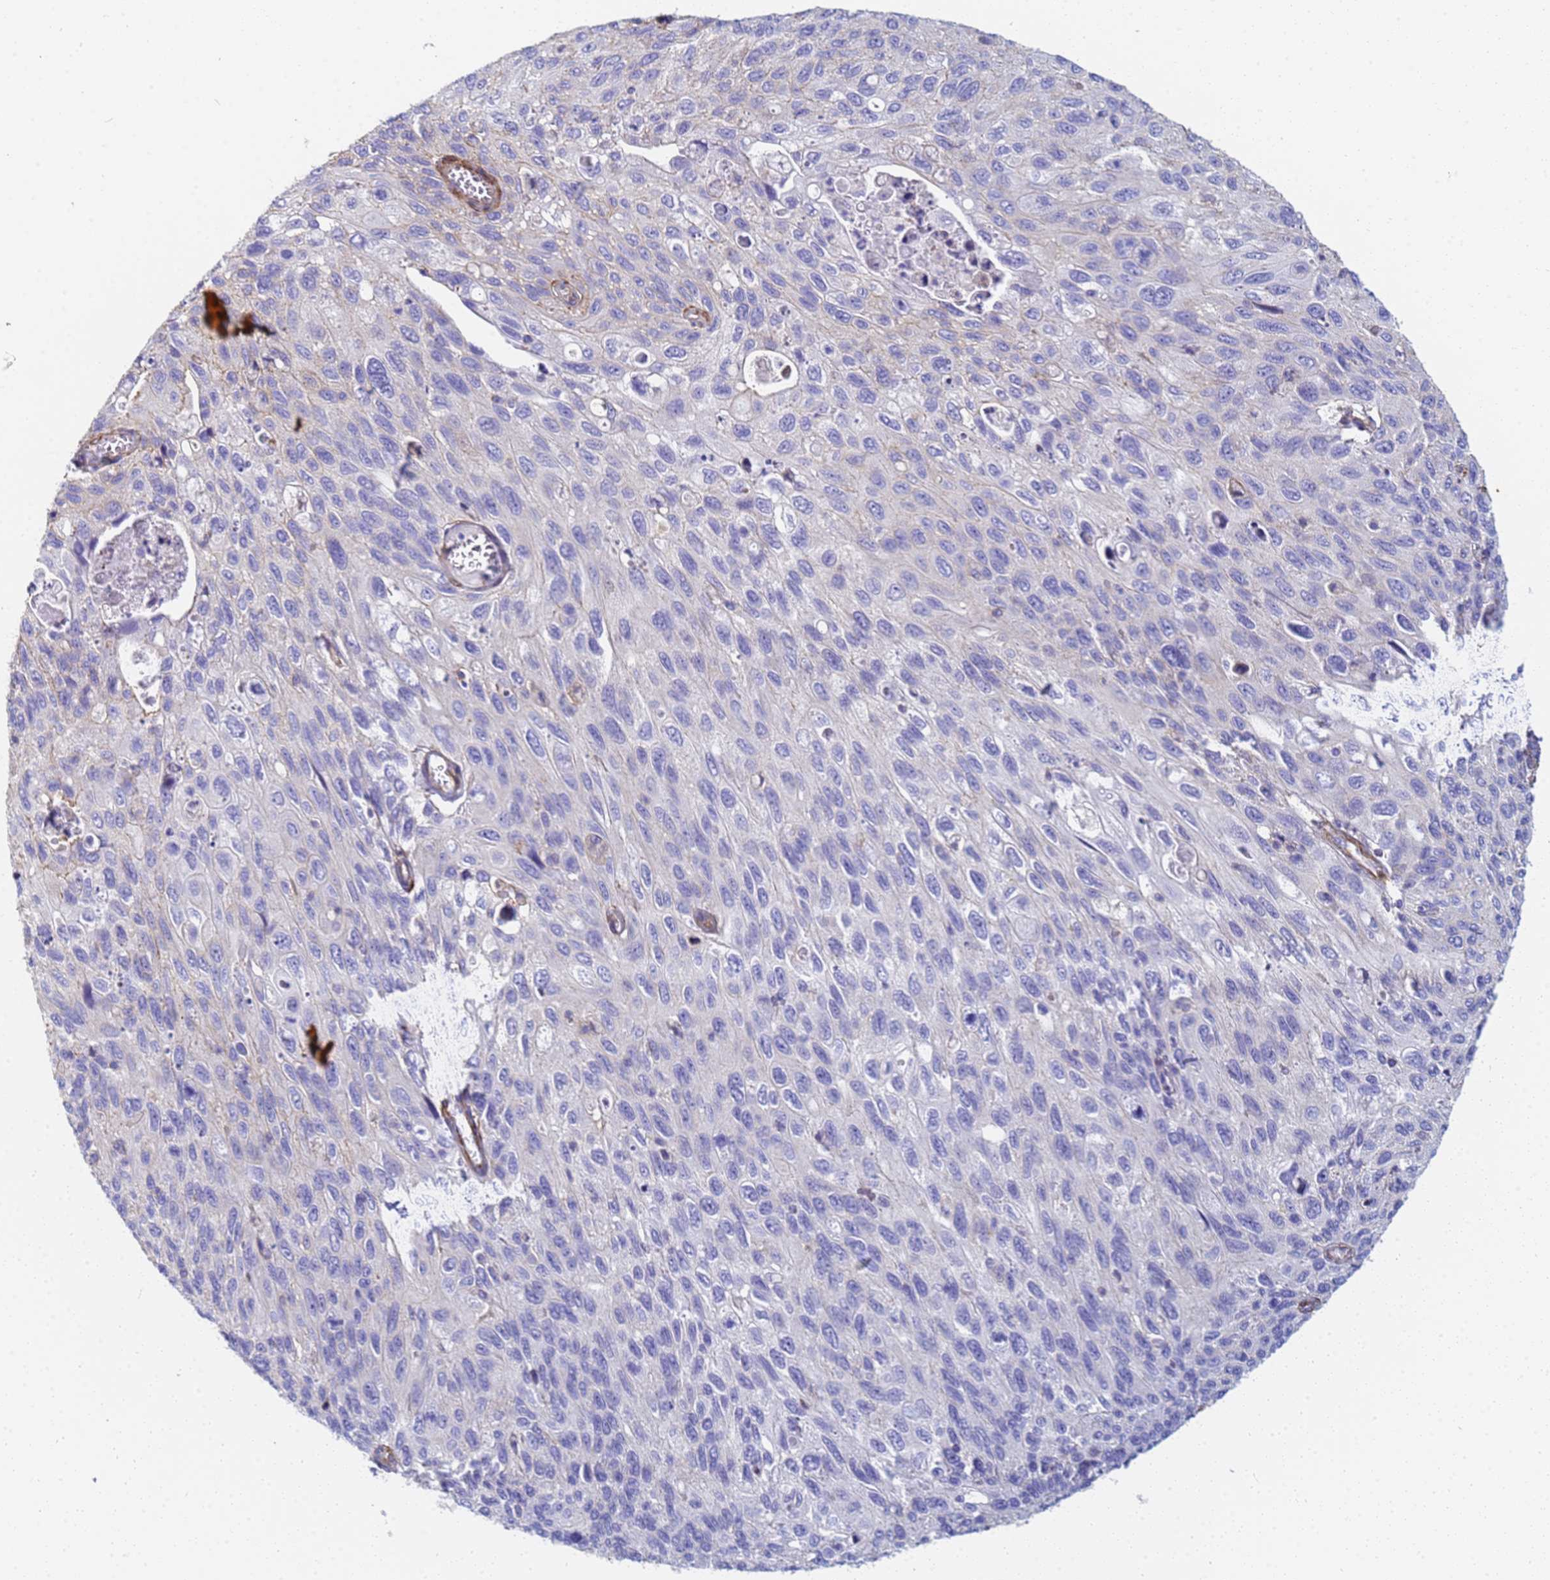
{"staining": {"intensity": "negative", "quantity": "none", "location": "none"}, "tissue": "cervical cancer", "cell_type": "Tumor cells", "image_type": "cancer", "snomed": [{"axis": "morphology", "description": "Squamous cell carcinoma, NOS"}, {"axis": "topography", "description": "Cervix"}], "caption": "Immunohistochemistry (IHC) micrograph of squamous cell carcinoma (cervical) stained for a protein (brown), which reveals no staining in tumor cells. (DAB (3,3'-diaminobenzidine) IHC with hematoxylin counter stain).", "gene": "TPM1", "patient": {"sex": "female", "age": 70}}